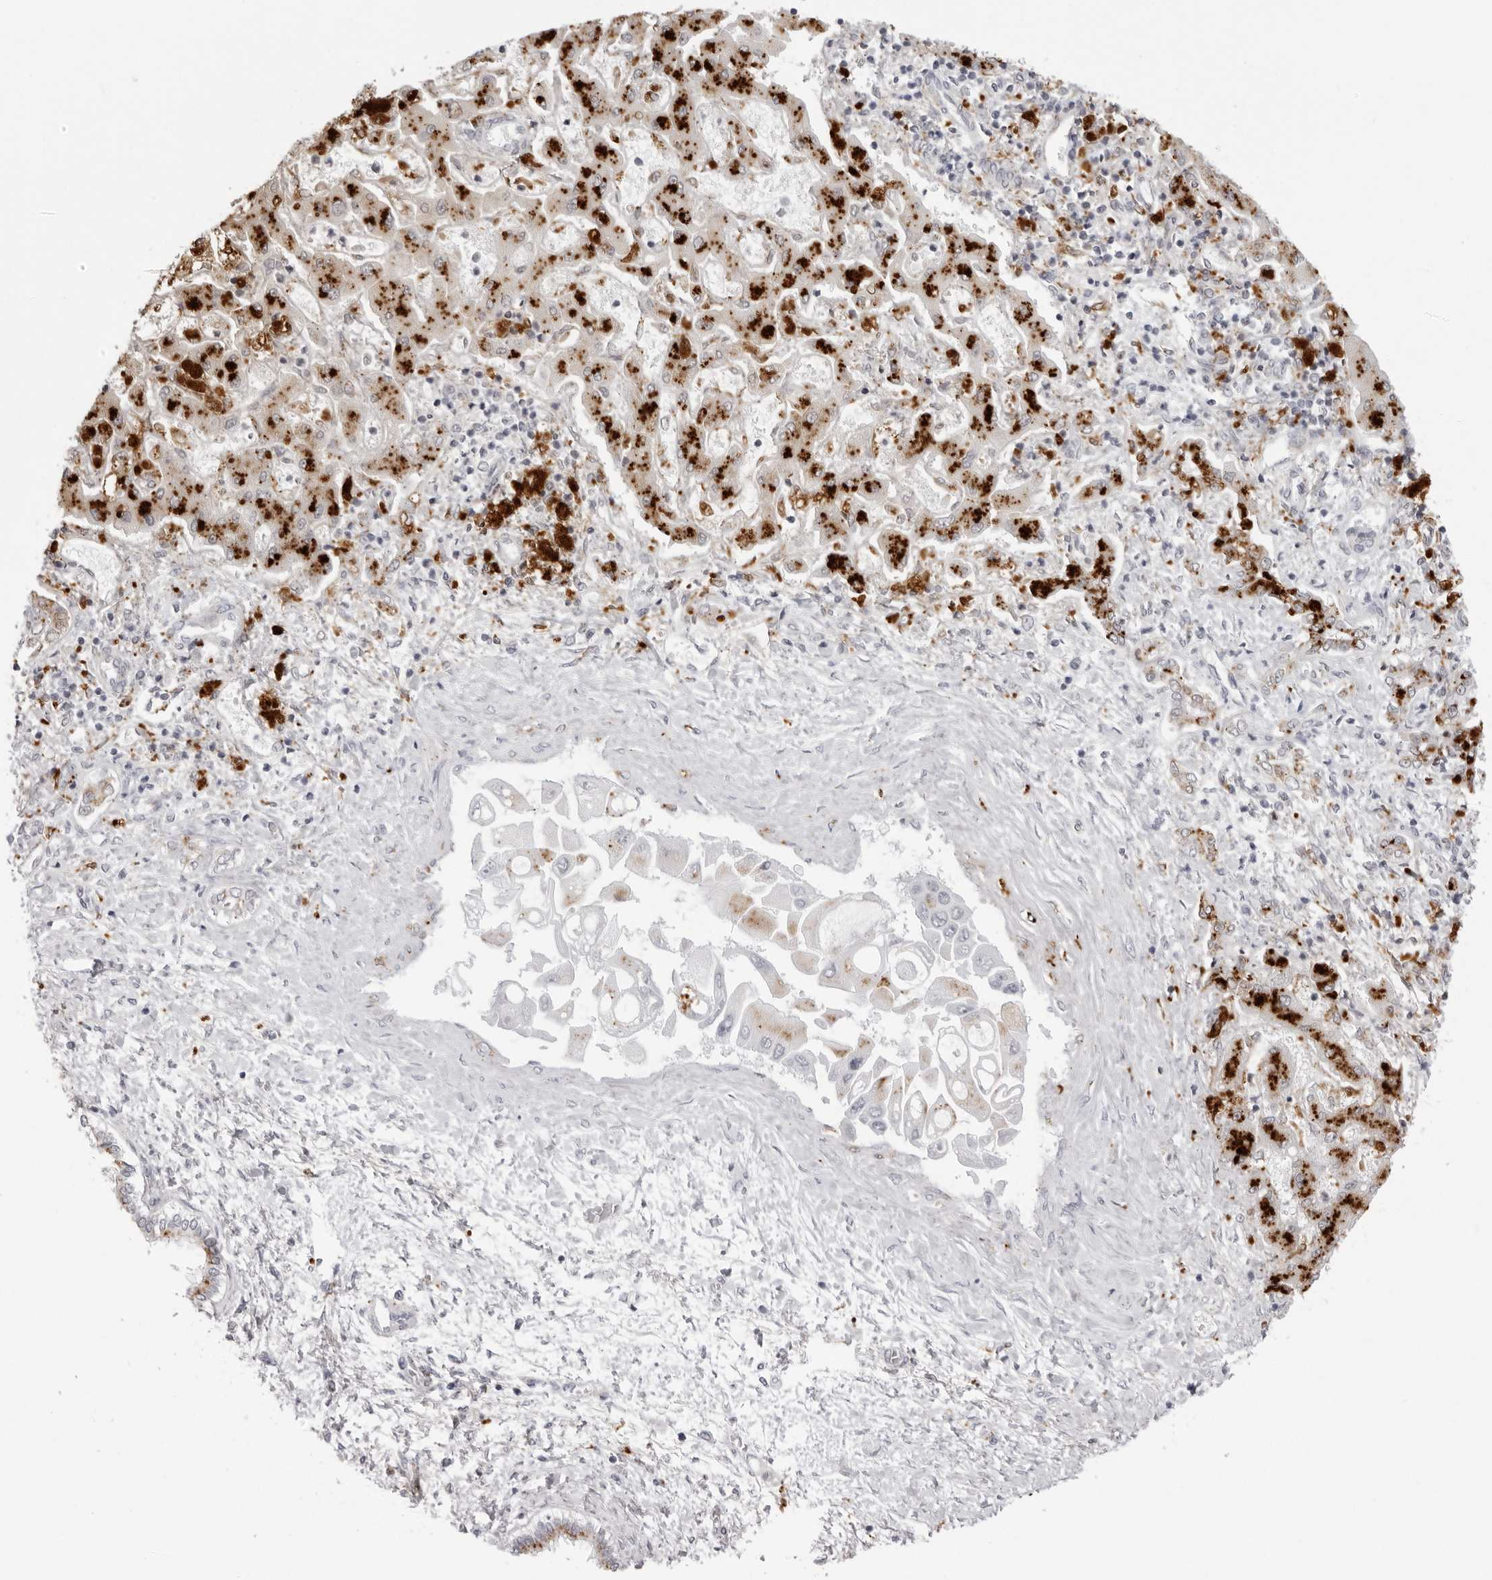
{"staining": {"intensity": "weak", "quantity": "<25%", "location": "cytoplasmic/membranous"}, "tissue": "liver cancer", "cell_type": "Tumor cells", "image_type": "cancer", "snomed": [{"axis": "morphology", "description": "Cholangiocarcinoma"}, {"axis": "topography", "description": "Liver"}], "caption": "This is an immunohistochemistry histopathology image of human liver cancer (cholangiocarcinoma). There is no staining in tumor cells.", "gene": "IL25", "patient": {"sex": "male", "age": 50}}